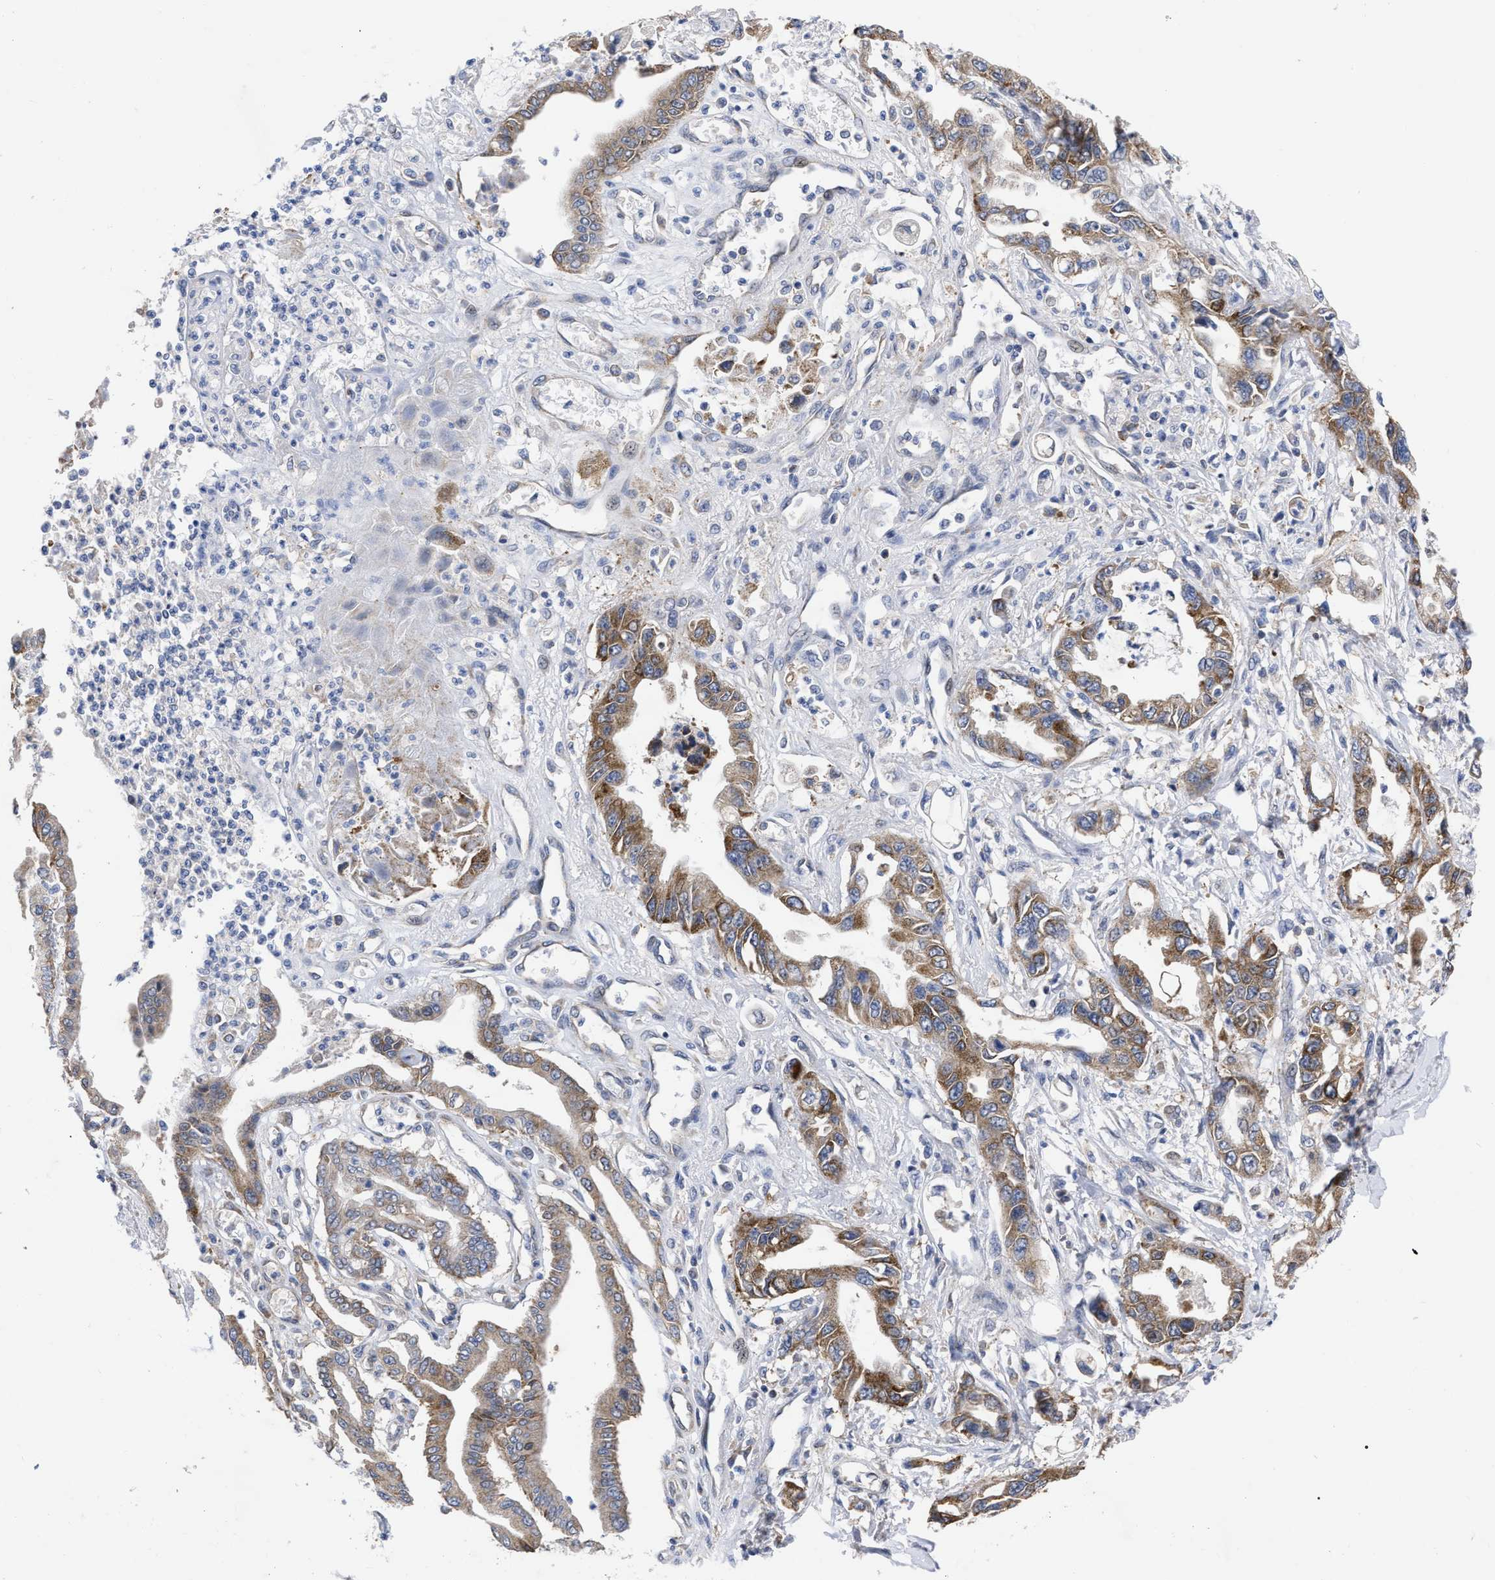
{"staining": {"intensity": "moderate", "quantity": ">75%", "location": "cytoplasmic/membranous"}, "tissue": "pancreatic cancer", "cell_type": "Tumor cells", "image_type": "cancer", "snomed": [{"axis": "morphology", "description": "Adenocarcinoma, NOS"}, {"axis": "topography", "description": "Pancreas"}], "caption": "The photomicrograph demonstrates immunohistochemical staining of pancreatic cancer (adenocarcinoma). There is moderate cytoplasmic/membranous staining is appreciated in about >75% of tumor cells.", "gene": "TCP1", "patient": {"sex": "male", "age": 56}}